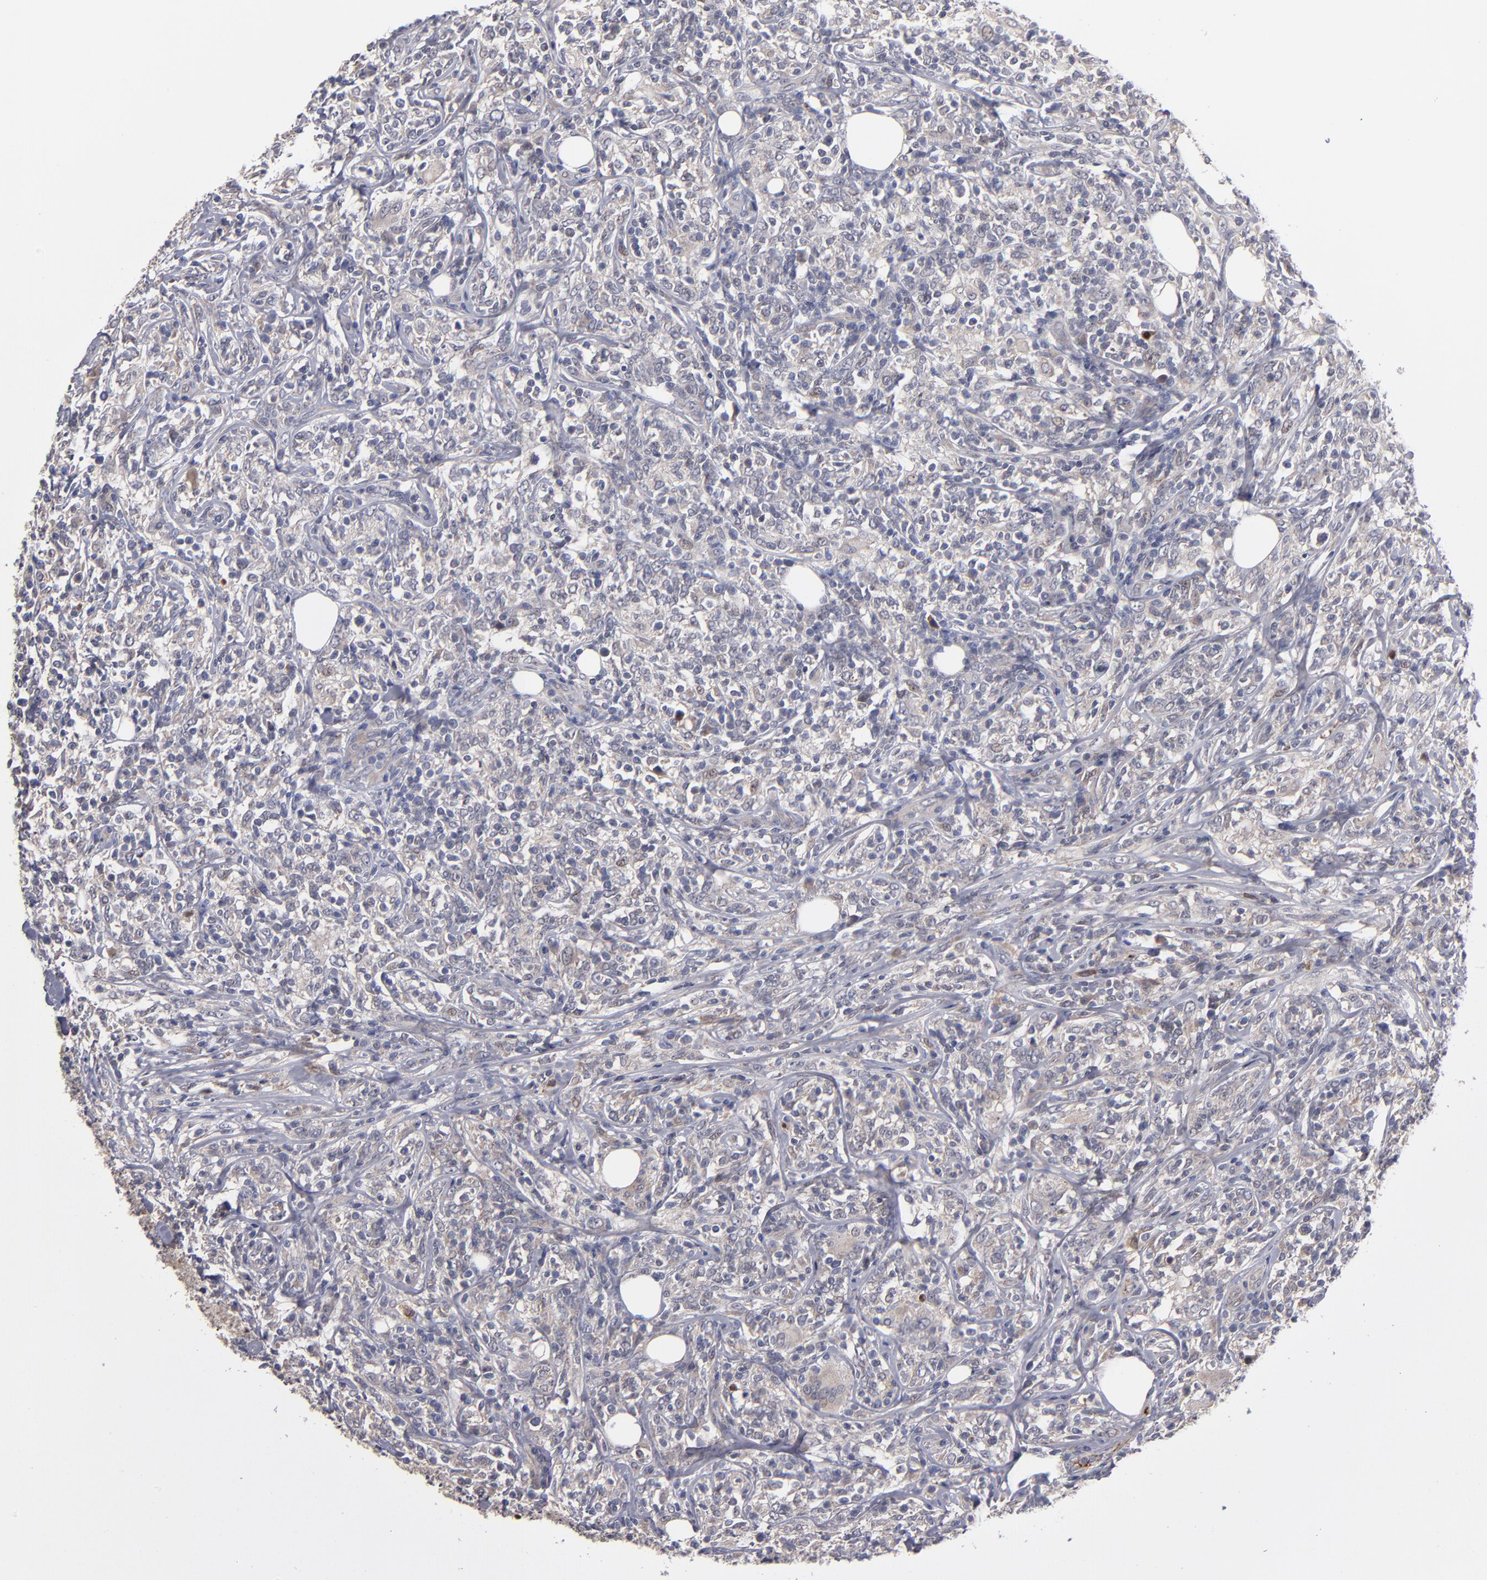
{"staining": {"intensity": "negative", "quantity": "none", "location": "none"}, "tissue": "lymphoma", "cell_type": "Tumor cells", "image_type": "cancer", "snomed": [{"axis": "morphology", "description": "Malignant lymphoma, non-Hodgkin's type, High grade"}, {"axis": "topography", "description": "Lymph node"}], "caption": "Photomicrograph shows no significant protein positivity in tumor cells of lymphoma. The staining was performed using DAB (3,3'-diaminobenzidine) to visualize the protein expression in brown, while the nuclei were stained in blue with hematoxylin (Magnification: 20x).", "gene": "EXD2", "patient": {"sex": "female", "age": 84}}